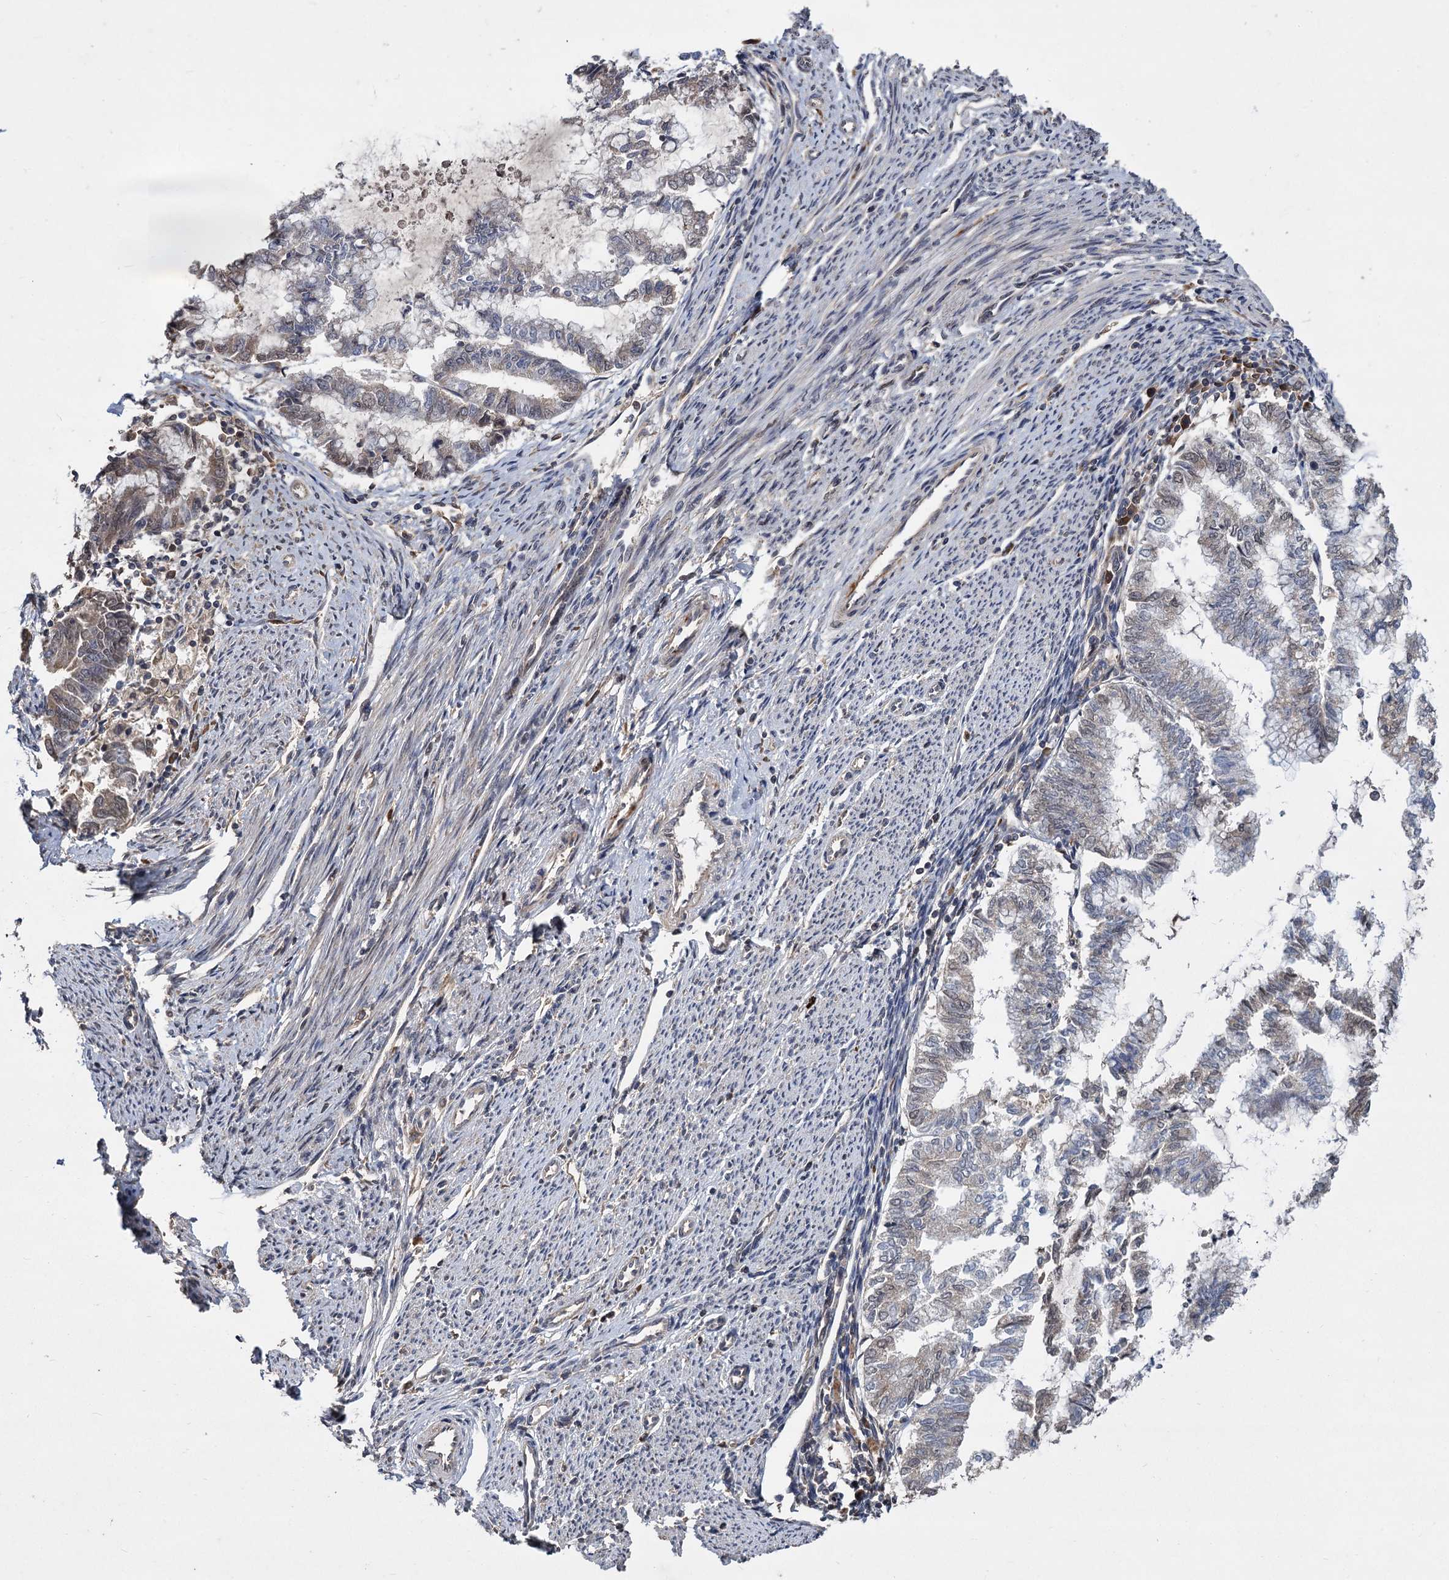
{"staining": {"intensity": "weak", "quantity": "<25%", "location": "cytoplasmic/membranous"}, "tissue": "endometrial cancer", "cell_type": "Tumor cells", "image_type": "cancer", "snomed": [{"axis": "morphology", "description": "Adenocarcinoma, NOS"}, {"axis": "topography", "description": "Endometrium"}], "caption": "Tumor cells are negative for protein expression in human endometrial adenocarcinoma.", "gene": "INPPL1", "patient": {"sex": "female", "age": 79}}